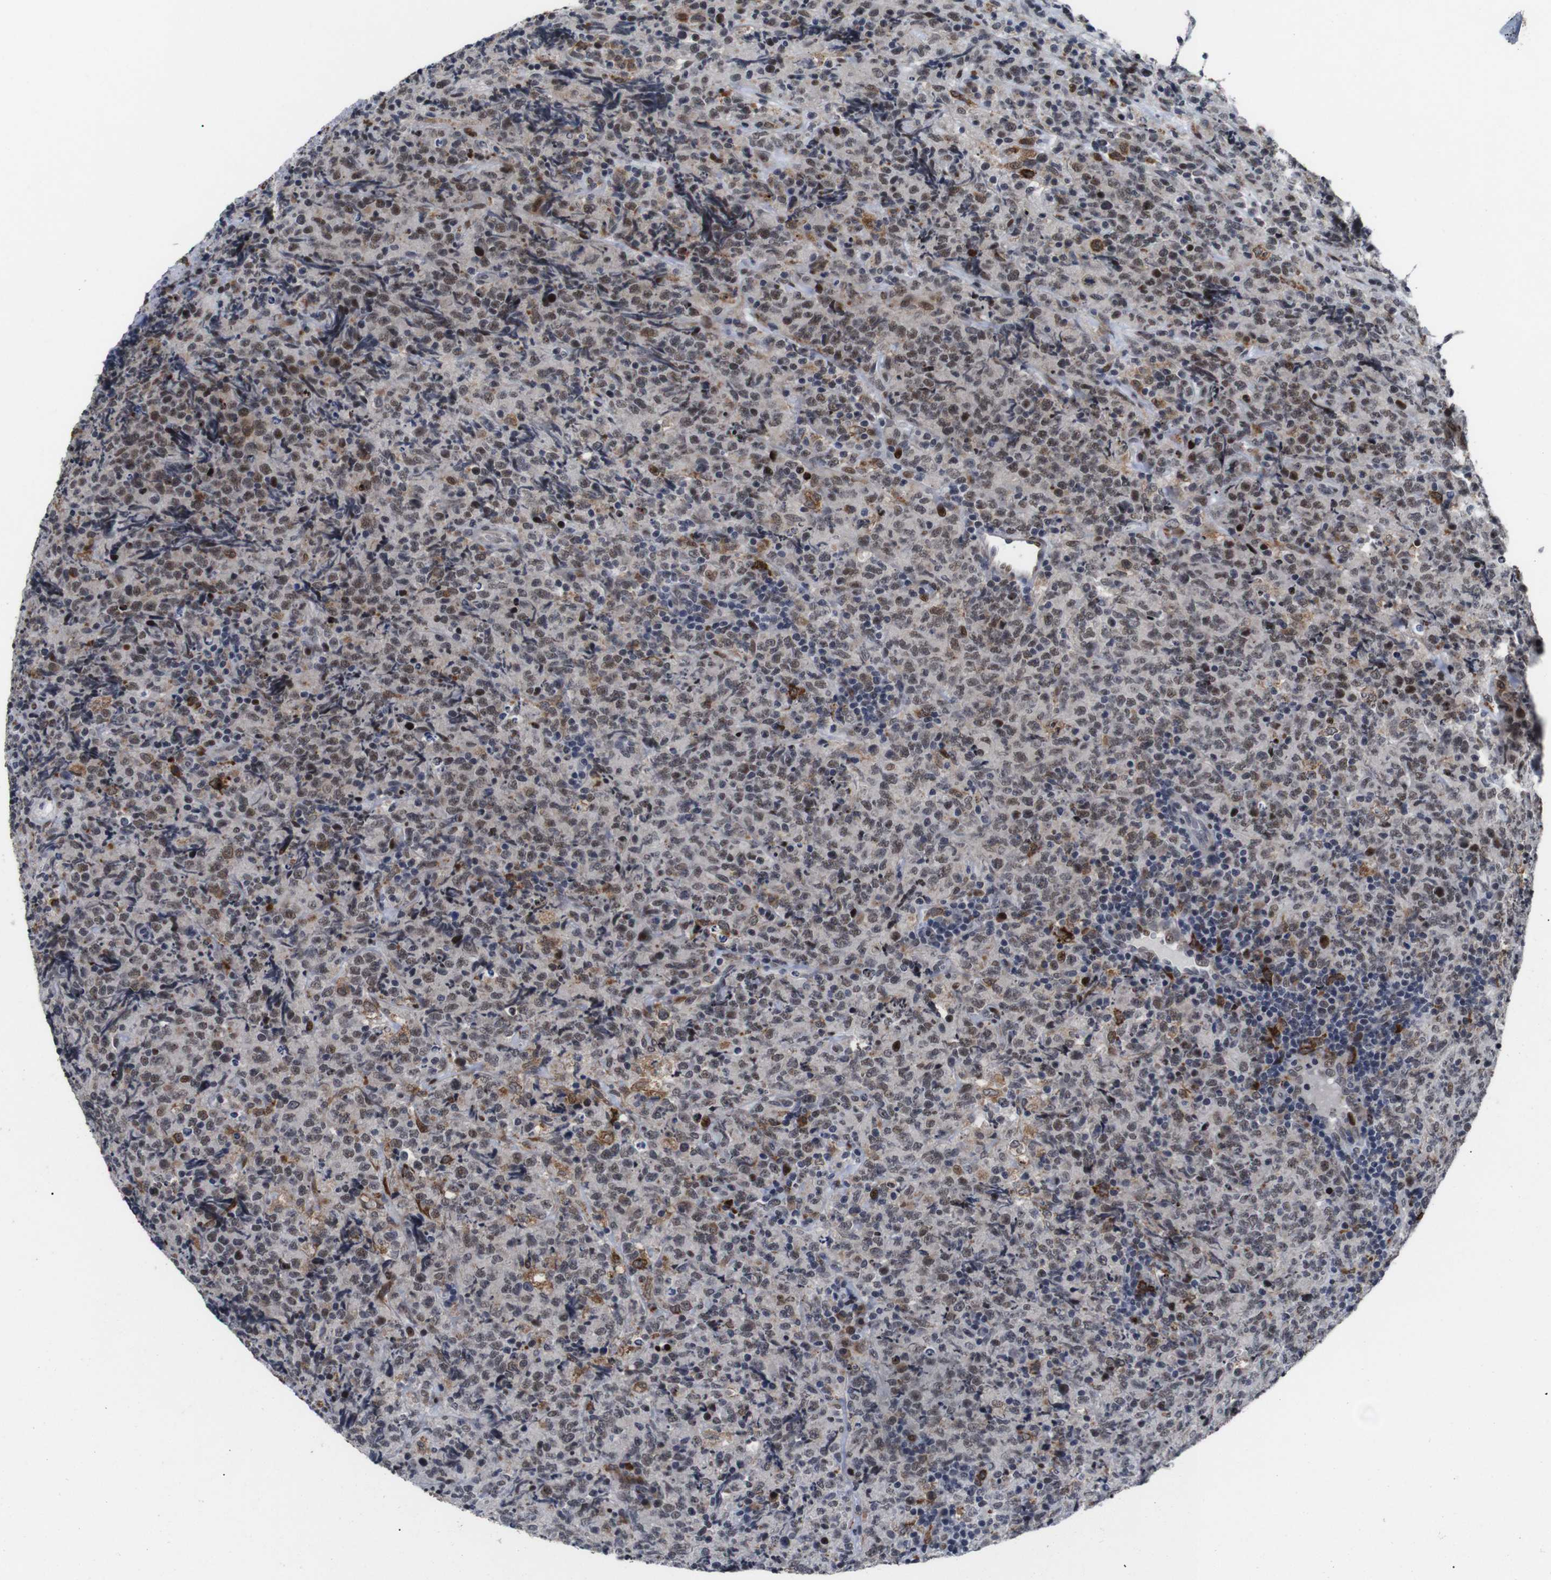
{"staining": {"intensity": "weak", "quantity": ">75%", "location": "cytoplasmic/membranous,nuclear"}, "tissue": "lymphoma", "cell_type": "Tumor cells", "image_type": "cancer", "snomed": [{"axis": "morphology", "description": "Malignant lymphoma, non-Hodgkin's type, High grade"}, {"axis": "topography", "description": "Tonsil"}], "caption": "A photomicrograph of high-grade malignant lymphoma, non-Hodgkin's type stained for a protein demonstrates weak cytoplasmic/membranous and nuclear brown staining in tumor cells.", "gene": "EIF4G1", "patient": {"sex": "female", "age": 36}}